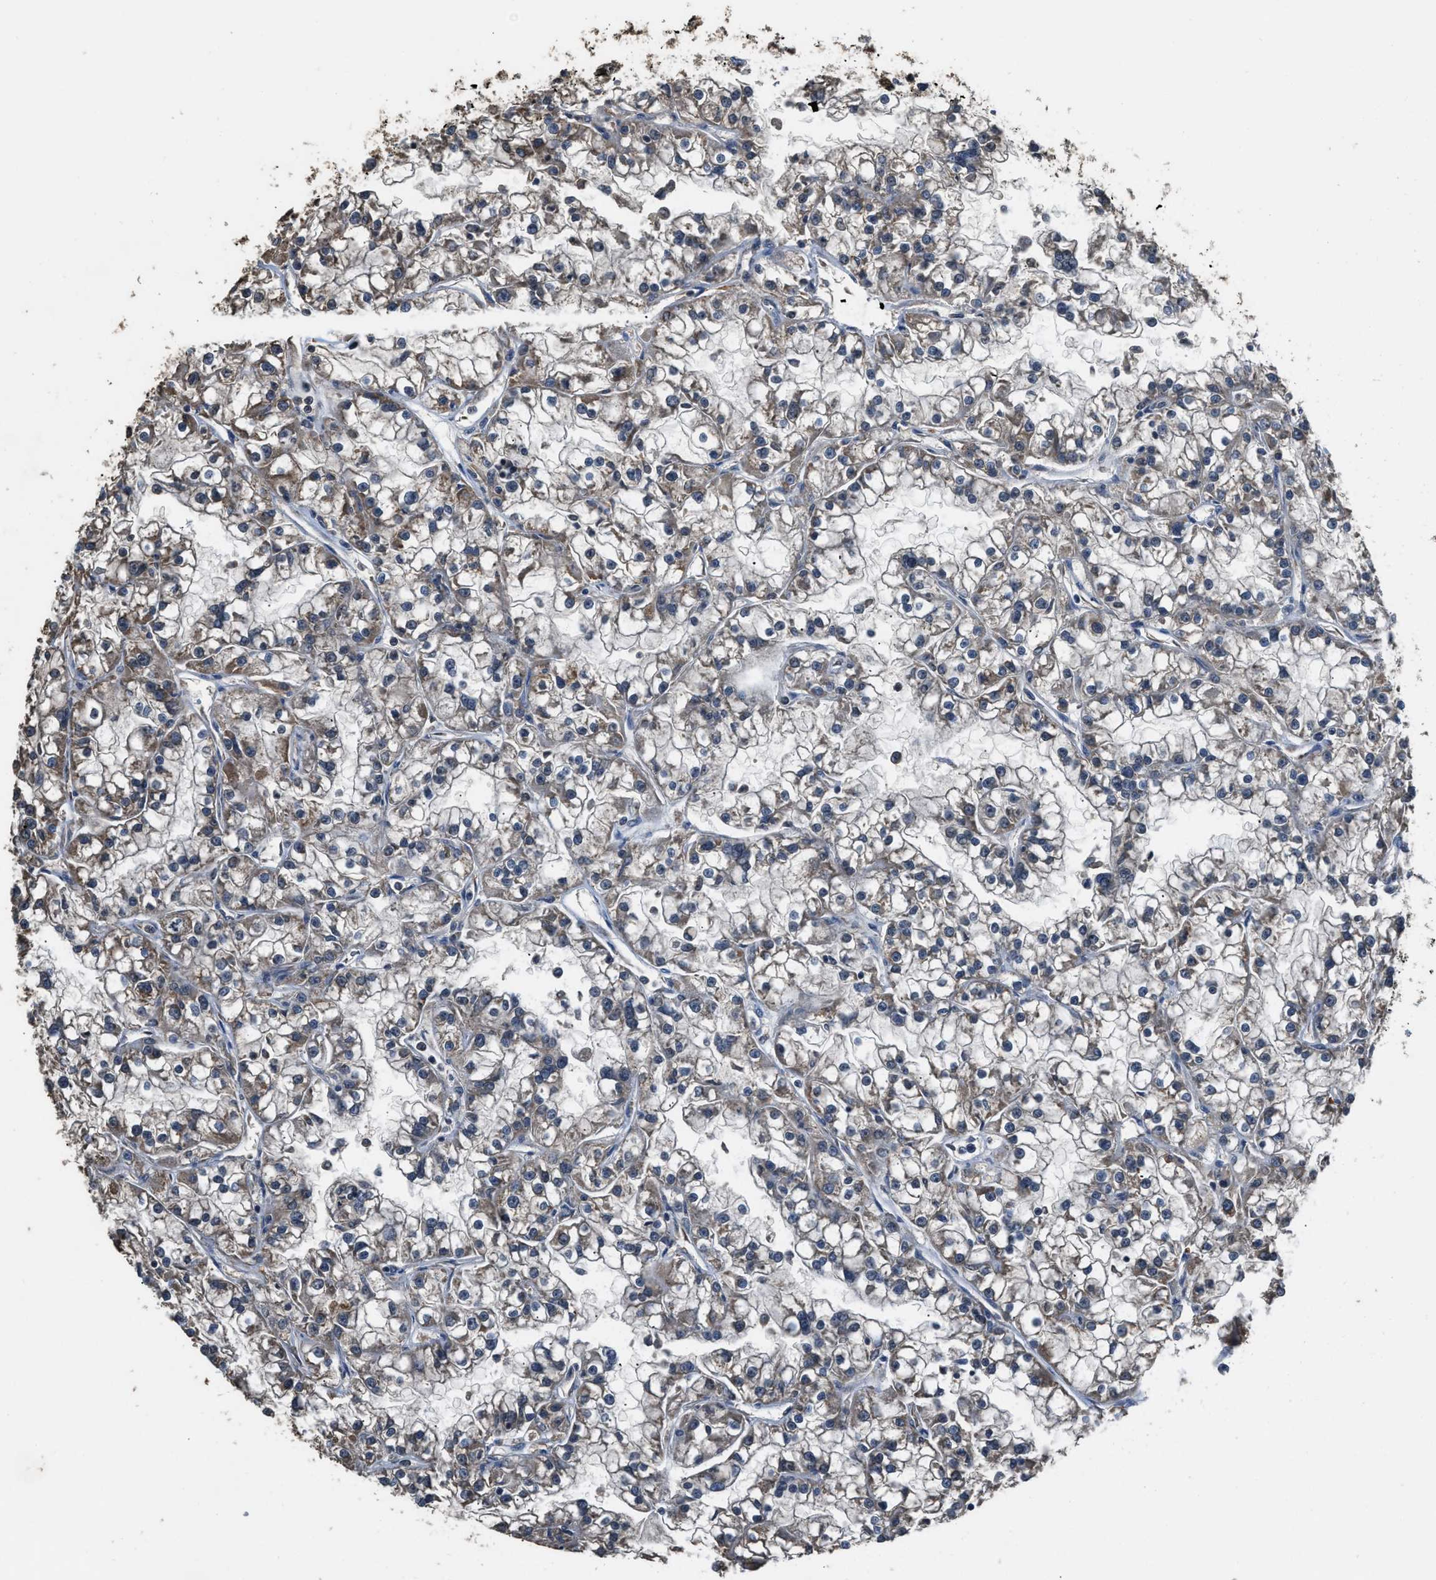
{"staining": {"intensity": "weak", "quantity": ">75%", "location": "cytoplasmic/membranous"}, "tissue": "renal cancer", "cell_type": "Tumor cells", "image_type": "cancer", "snomed": [{"axis": "morphology", "description": "Adenocarcinoma, NOS"}, {"axis": "topography", "description": "Kidney"}], "caption": "Adenocarcinoma (renal) stained with DAB IHC reveals low levels of weak cytoplasmic/membranous staining in approximately >75% of tumor cells.", "gene": "DENND6B", "patient": {"sex": "female", "age": 52}}